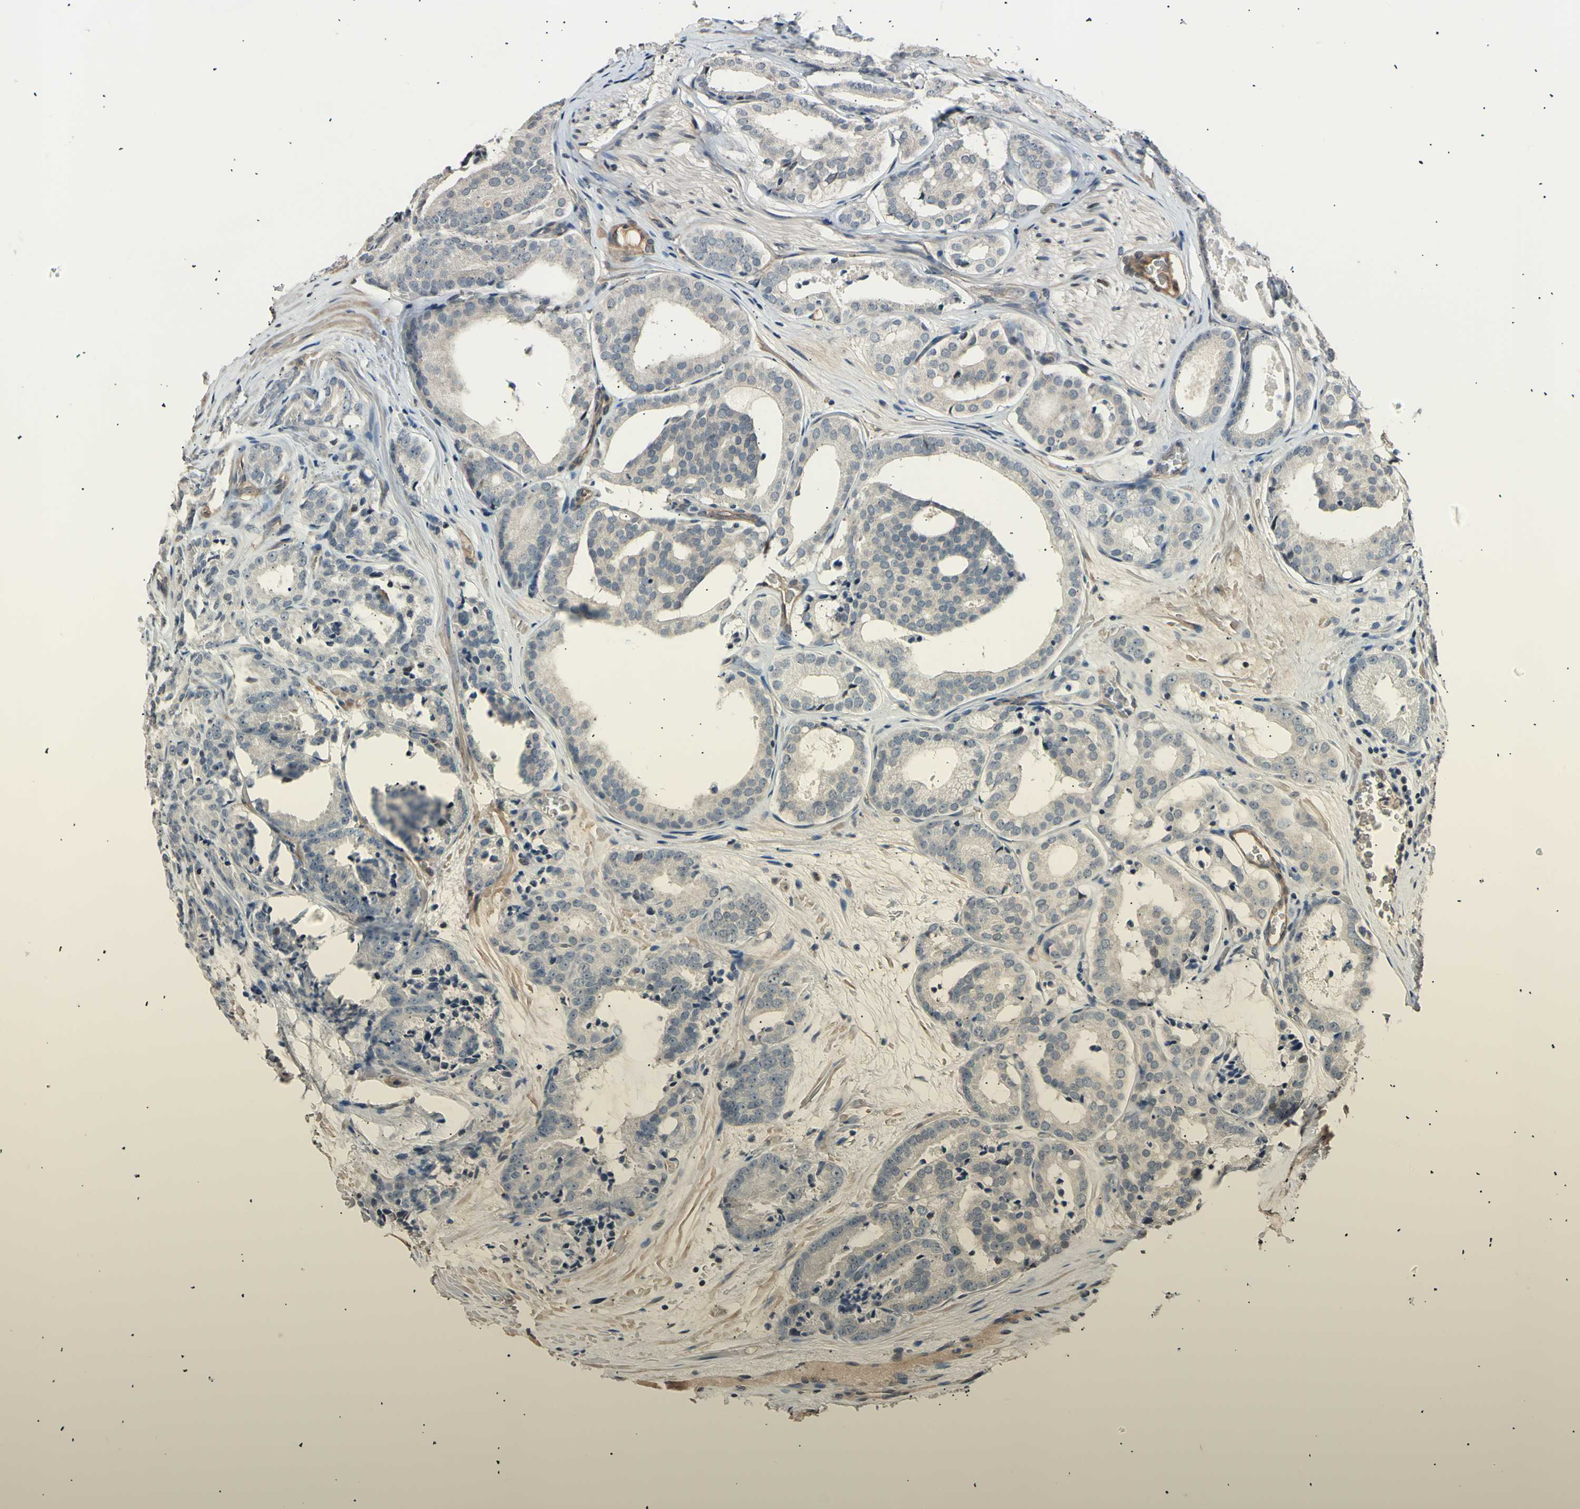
{"staining": {"intensity": "negative", "quantity": "none", "location": "none"}, "tissue": "prostate cancer", "cell_type": "Tumor cells", "image_type": "cancer", "snomed": [{"axis": "morphology", "description": "Adenocarcinoma, High grade"}, {"axis": "topography", "description": "Prostate"}], "caption": "DAB immunohistochemical staining of human prostate cancer exhibits no significant positivity in tumor cells. (DAB (3,3'-diaminobenzidine) immunohistochemistry (IHC) visualized using brightfield microscopy, high magnification).", "gene": "AK1", "patient": {"sex": "male", "age": 64}}